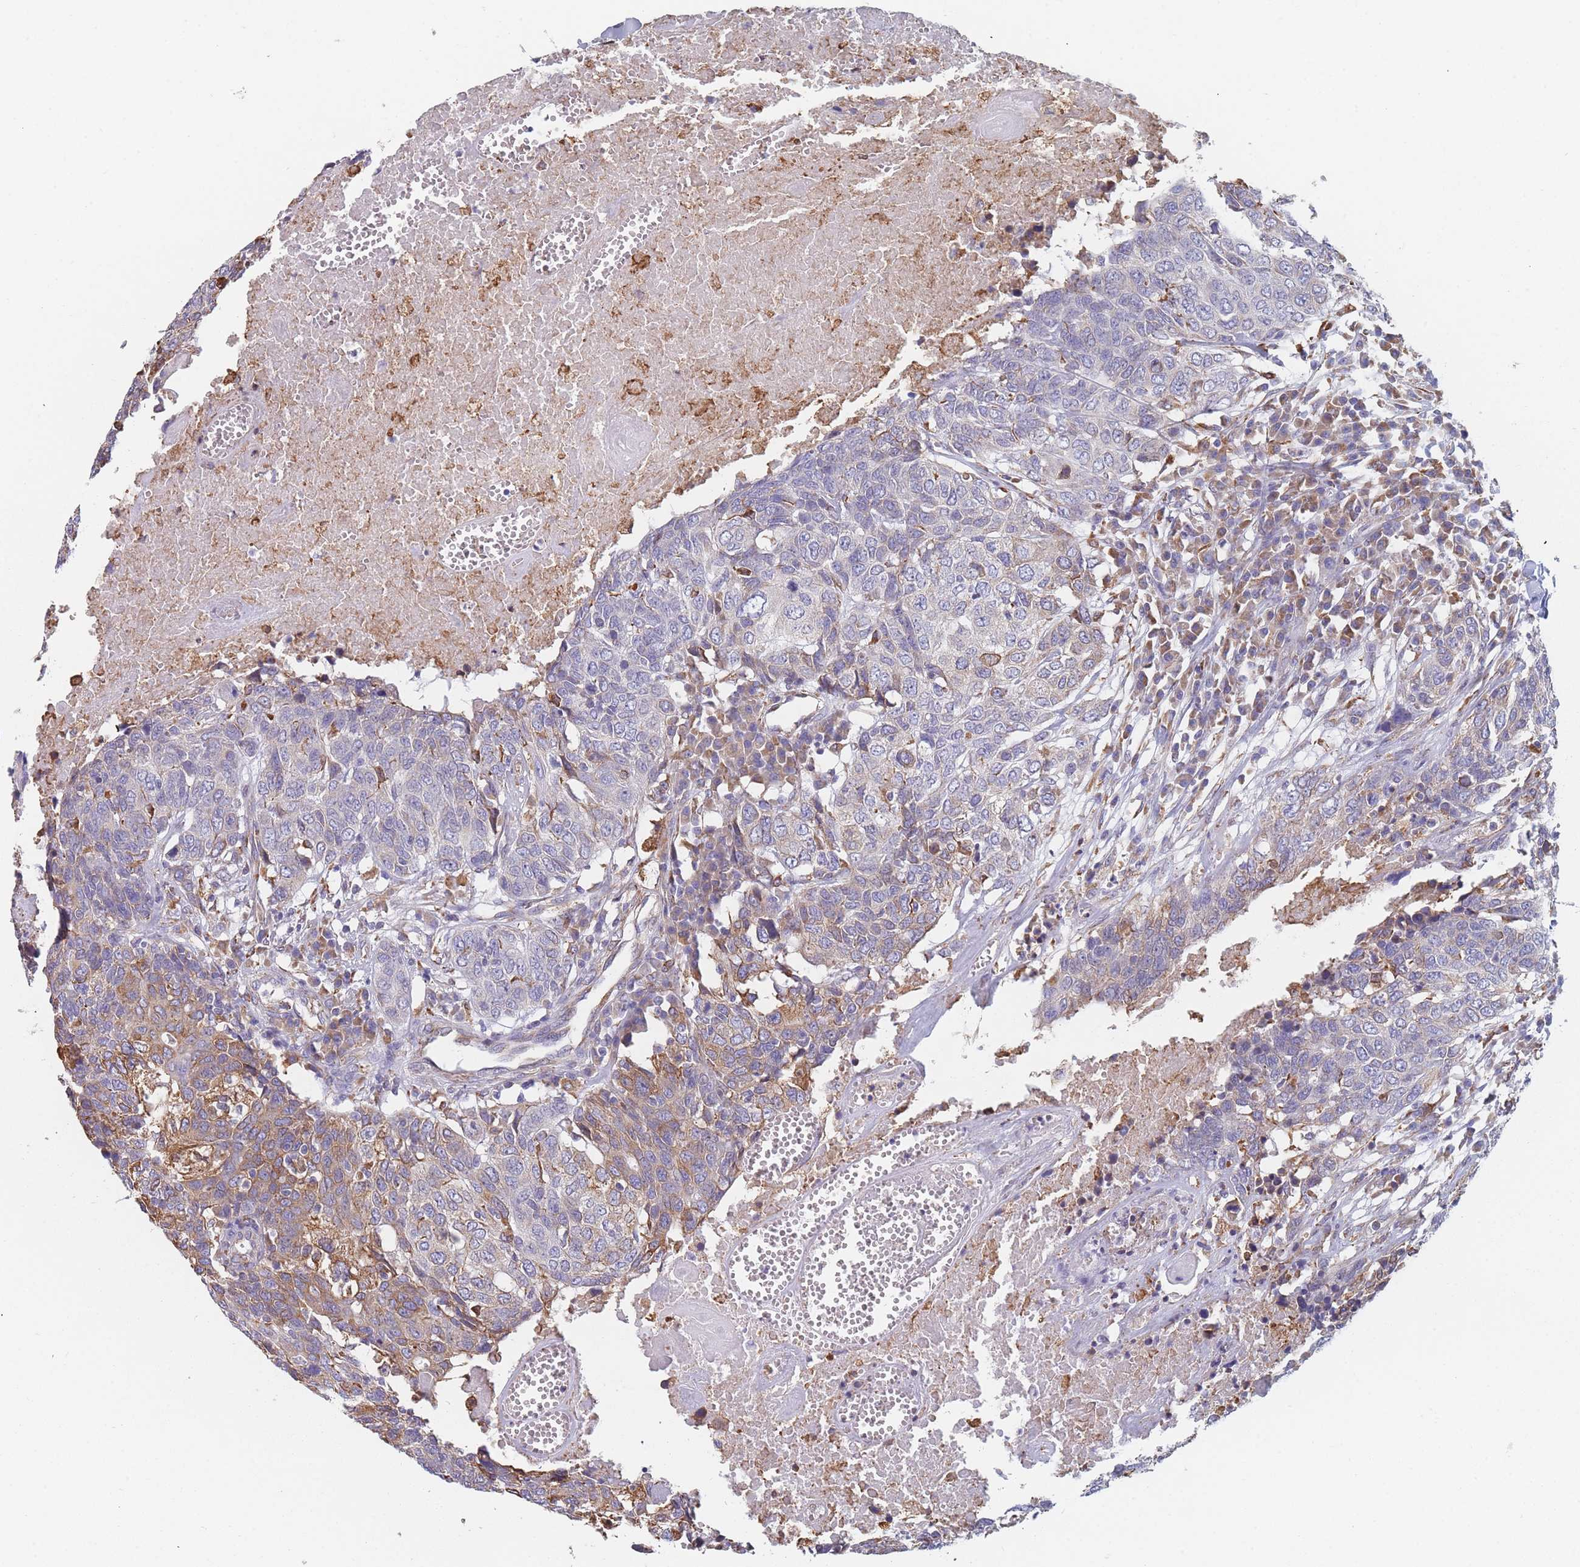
{"staining": {"intensity": "moderate", "quantity": "<25%", "location": "cytoplasmic/membranous"}, "tissue": "head and neck cancer", "cell_type": "Tumor cells", "image_type": "cancer", "snomed": [{"axis": "morphology", "description": "Squamous cell carcinoma, NOS"}, {"axis": "topography", "description": "Head-Neck"}], "caption": "Immunohistochemical staining of squamous cell carcinoma (head and neck) shows low levels of moderate cytoplasmic/membranous protein expression in about <25% of tumor cells.", "gene": "OR7C2", "patient": {"sex": "male", "age": 66}}